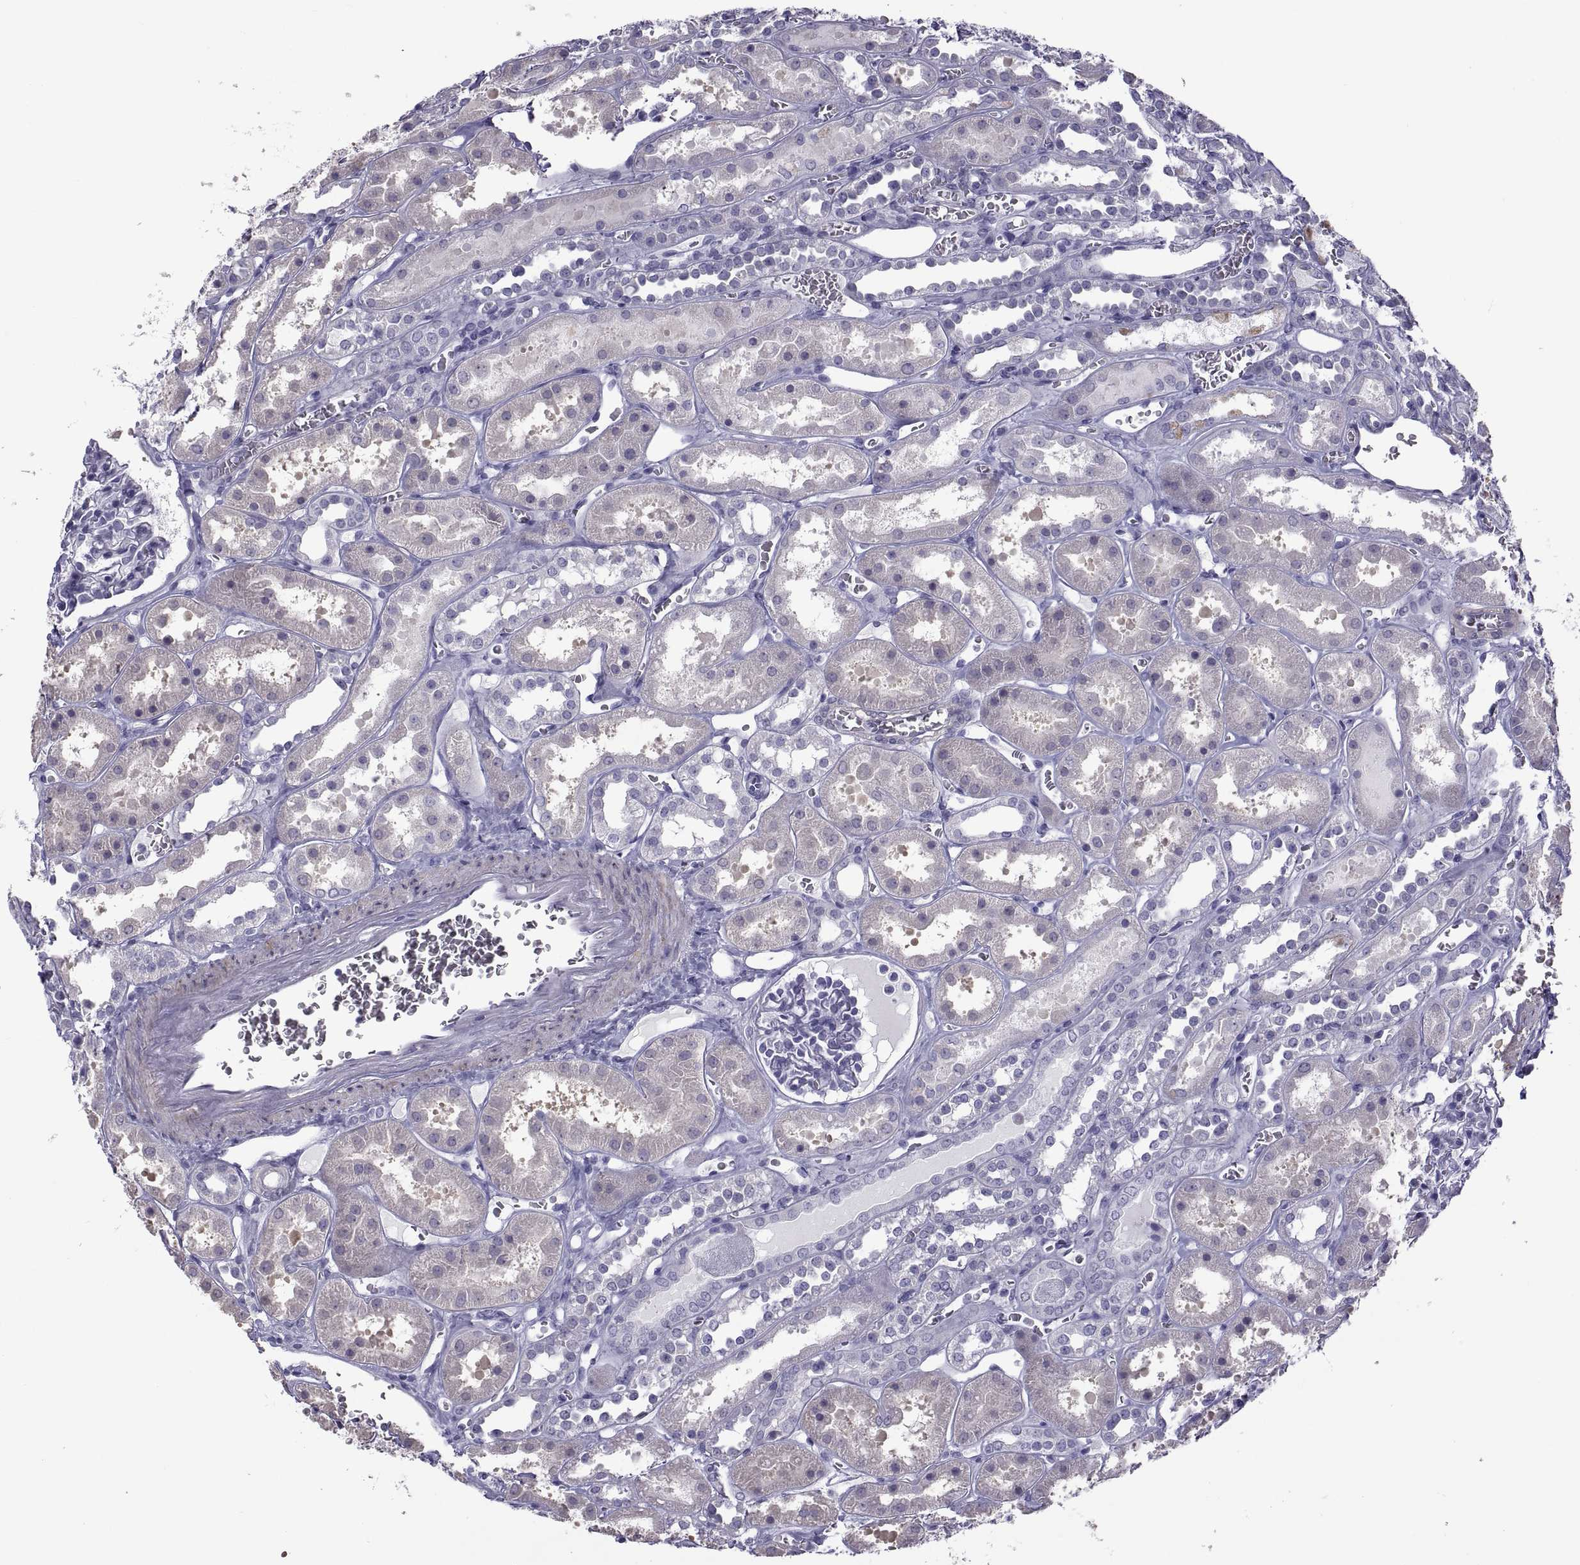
{"staining": {"intensity": "negative", "quantity": "none", "location": "none"}, "tissue": "kidney", "cell_type": "Cells in glomeruli", "image_type": "normal", "snomed": [{"axis": "morphology", "description": "Normal tissue, NOS"}, {"axis": "topography", "description": "Kidney"}], "caption": "Immunohistochemistry (IHC) of benign human kidney shows no positivity in cells in glomeruli.", "gene": "MAGEB1", "patient": {"sex": "female", "age": 41}}